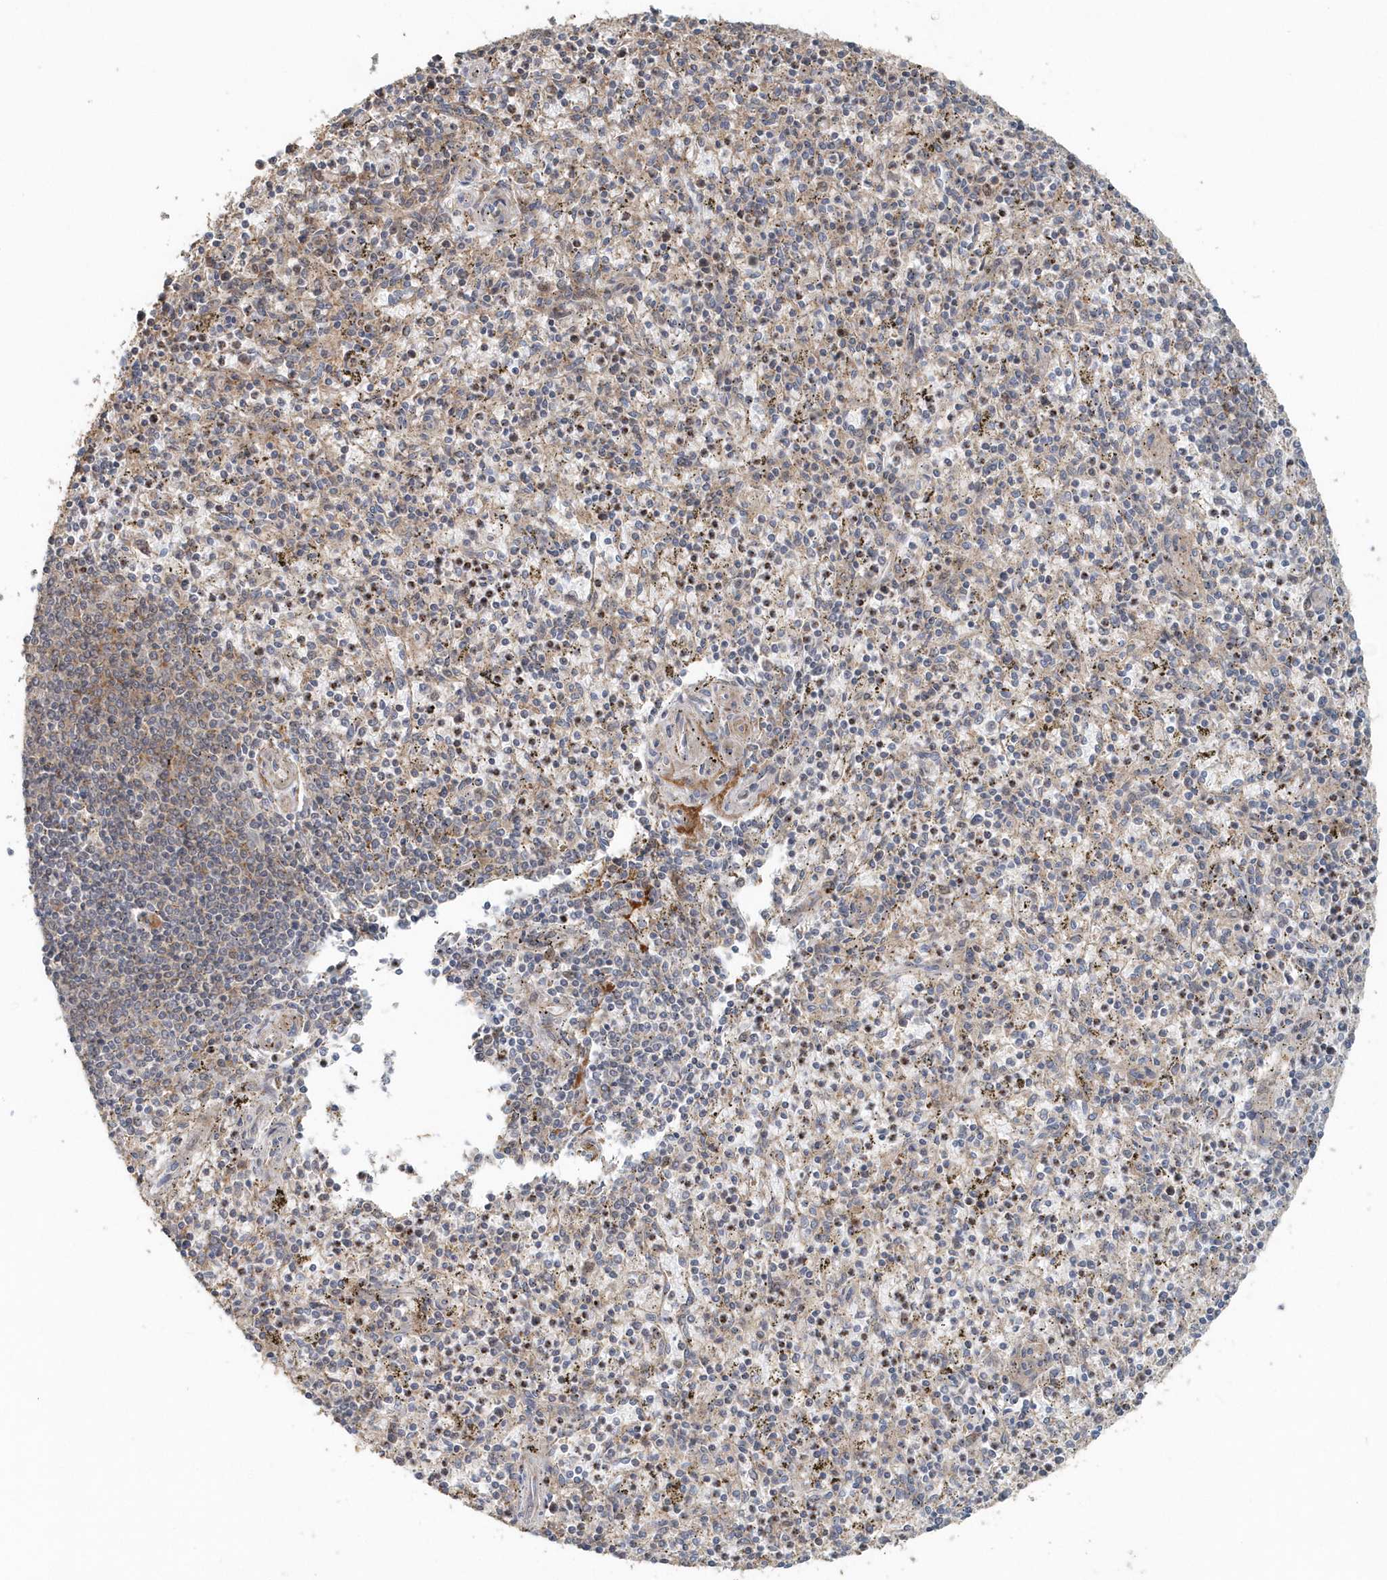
{"staining": {"intensity": "moderate", "quantity": "<25%", "location": "cytoplasmic/membranous"}, "tissue": "spleen", "cell_type": "Cells in red pulp", "image_type": "normal", "snomed": [{"axis": "morphology", "description": "Normal tissue, NOS"}, {"axis": "topography", "description": "Spleen"}], "caption": "An immunohistochemistry photomicrograph of benign tissue is shown. Protein staining in brown labels moderate cytoplasmic/membranous positivity in spleen within cells in red pulp. The staining is performed using DAB (3,3'-diaminobenzidine) brown chromogen to label protein expression. The nuclei are counter-stained blue using hematoxylin.", "gene": "MMUT", "patient": {"sex": "male", "age": 72}}